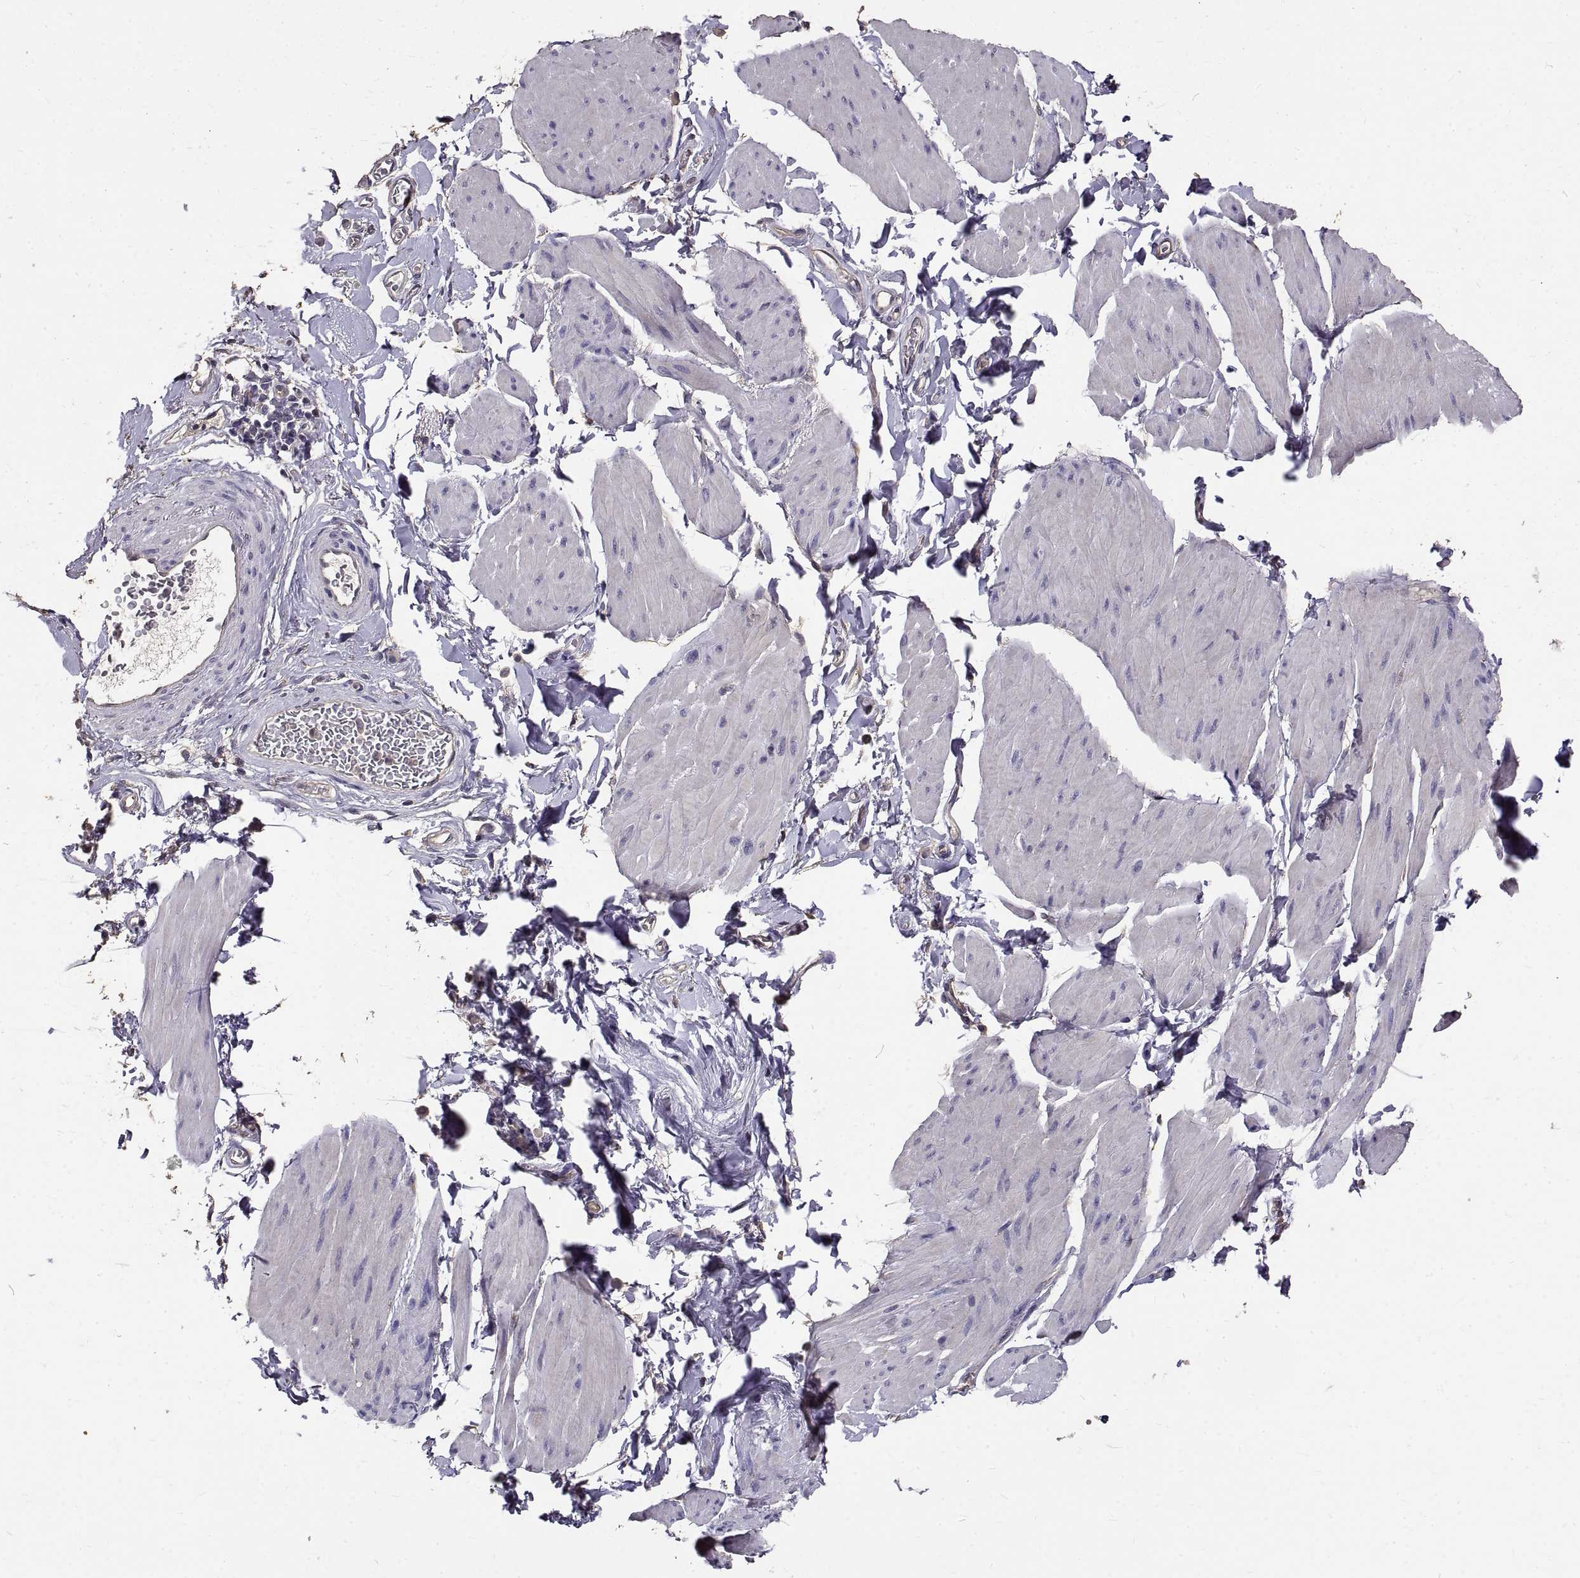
{"staining": {"intensity": "negative", "quantity": "none", "location": "none"}, "tissue": "smooth muscle", "cell_type": "Smooth muscle cells", "image_type": "normal", "snomed": [{"axis": "morphology", "description": "Normal tissue, NOS"}, {"axis": "topography", "description": "Adipose tissue"}, {"axis": "topography", "description": "Smooth muscle"}, {"axis": "topography", "description": "Peripheral nerve tissue"}], "caption": "The histopathology image demonstrates no significant positivity in smooth muscle cells of smooth muscle.", "gene": "PEA15", "patient": {"sex": "male", "age": 83}}